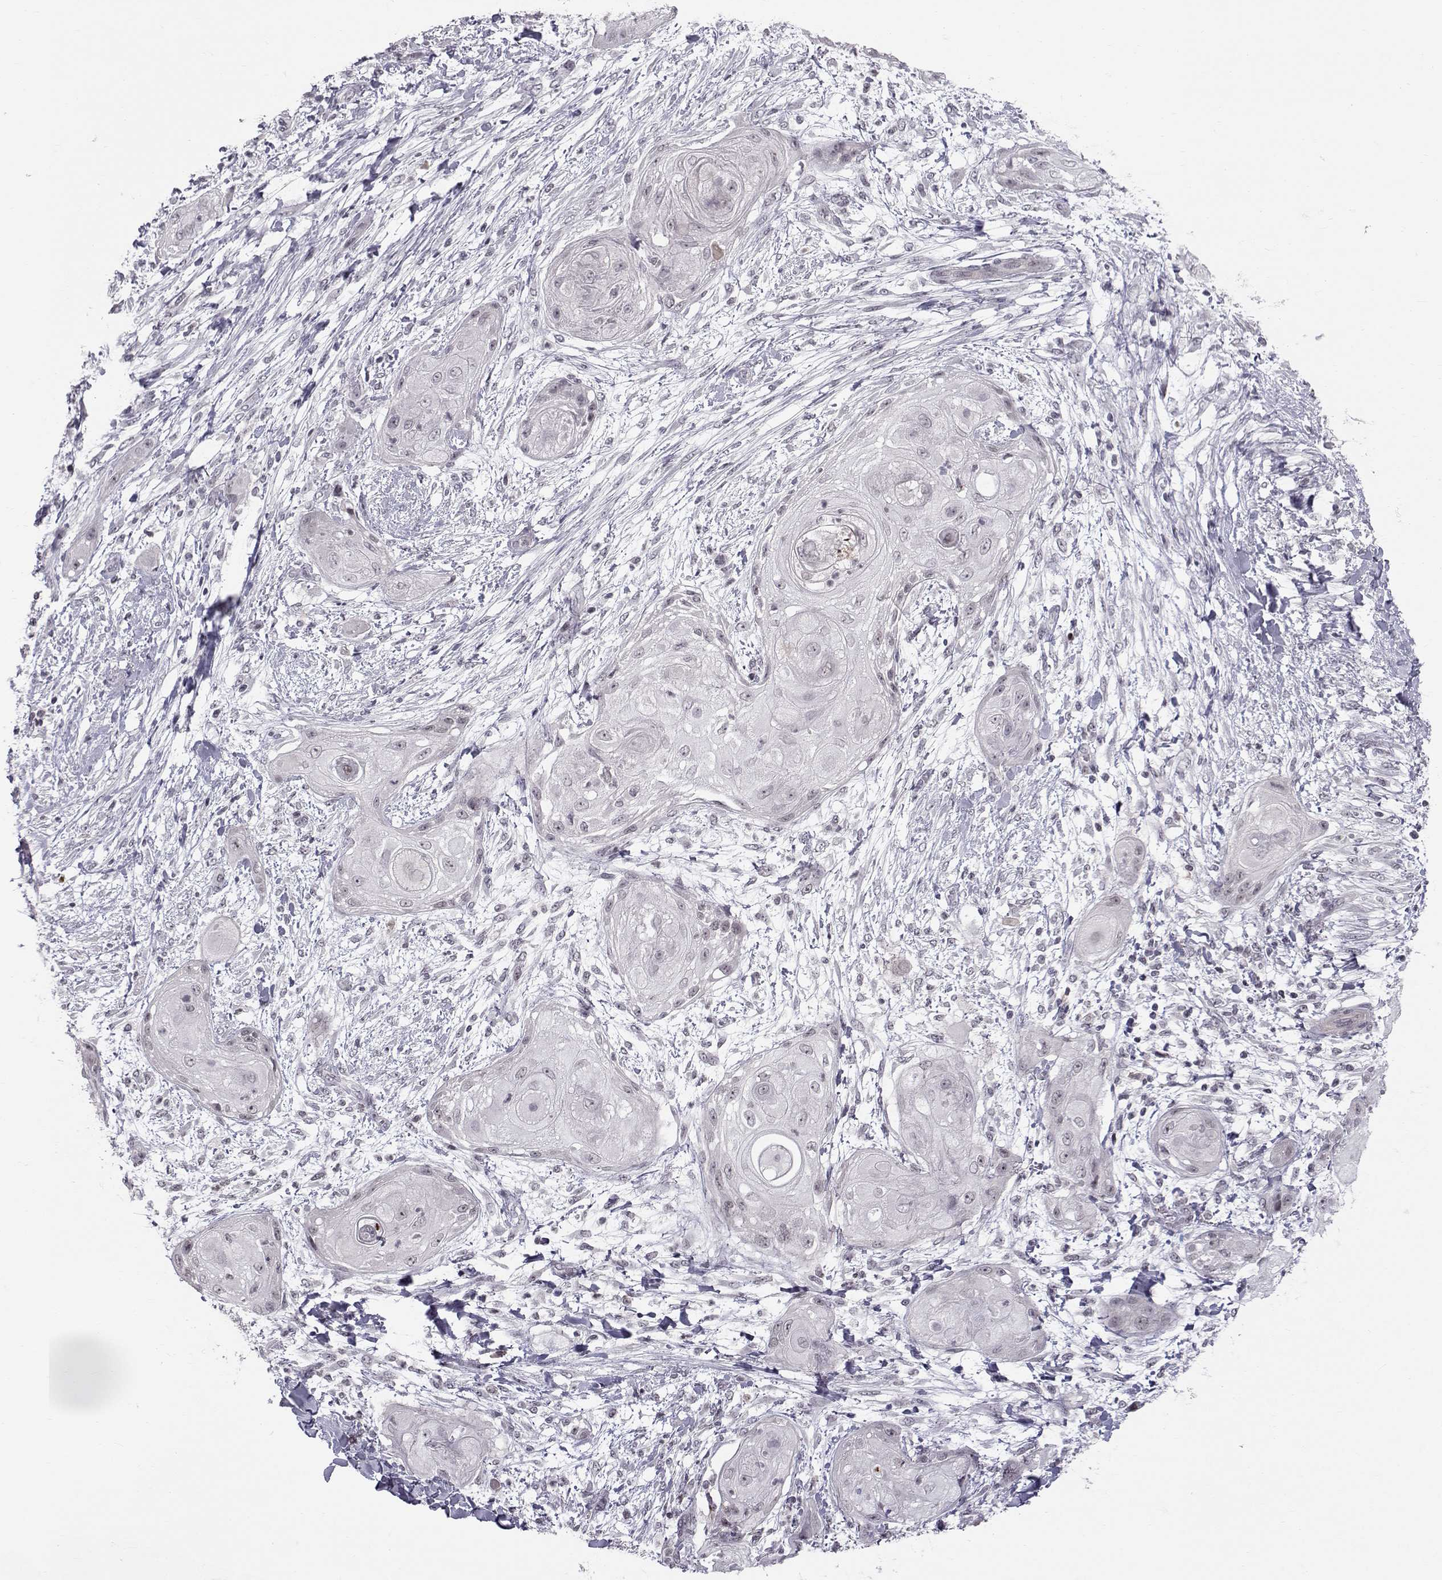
{"staining": {"intensity": "negative", "quantity": "none", "location": "none"}, "tissue": "skin cancer", "cell_type": "Tumor cells", "image_type": "cancer", "snomed": [{"axis": "morphology", "description": "Squamous cell carcinoma, NOS"}, {"axis": "topography", "description": "Skin"}], "caption": "Tumor cells show no significant protein staining in skin squamous cell carcinoma.", "gene": "MARCHF4", "patient": {"sex": "male", "age": 62}}